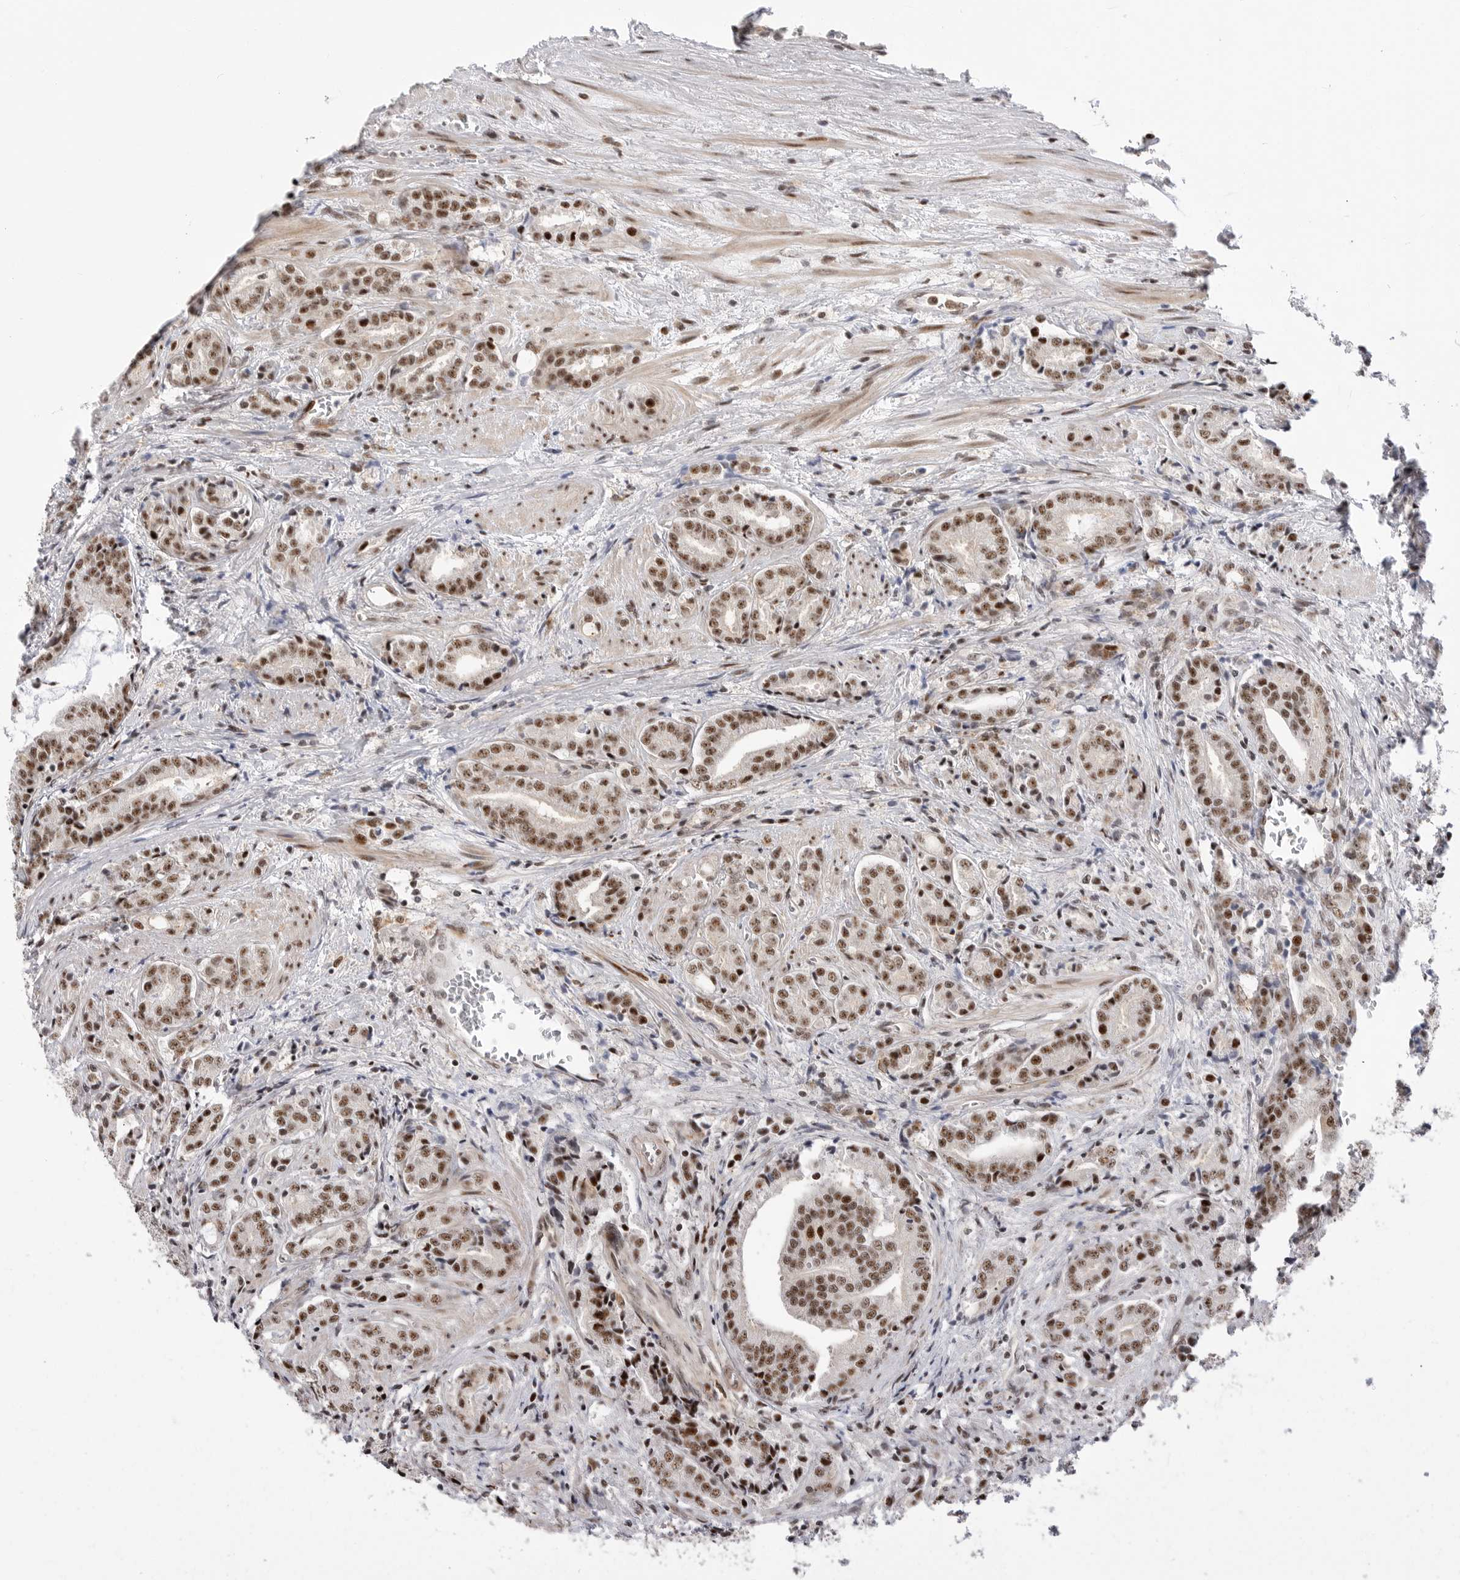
{"staining": {"intensity": "moderate", "quantity": ">75%", "location": "nuclear"}, "tissue": "prostate cancer", "cell_type": "Tumor cells", "image_type": "cancer", "snomed": [{"axis": "morphology", "description": "Adenocarcinoma, High grade"}, {"axis": "topography", "description": "Prostate"}], "caption": "Immunohistochemistry (DAB) staining of adenocarcinoma (high-grade) (prostate) shows moderate nuclear protein expression in approximately >75% of tumor cells.", "gene": "GPATCH2", "patient": {"sex": "male", "age": 57}}